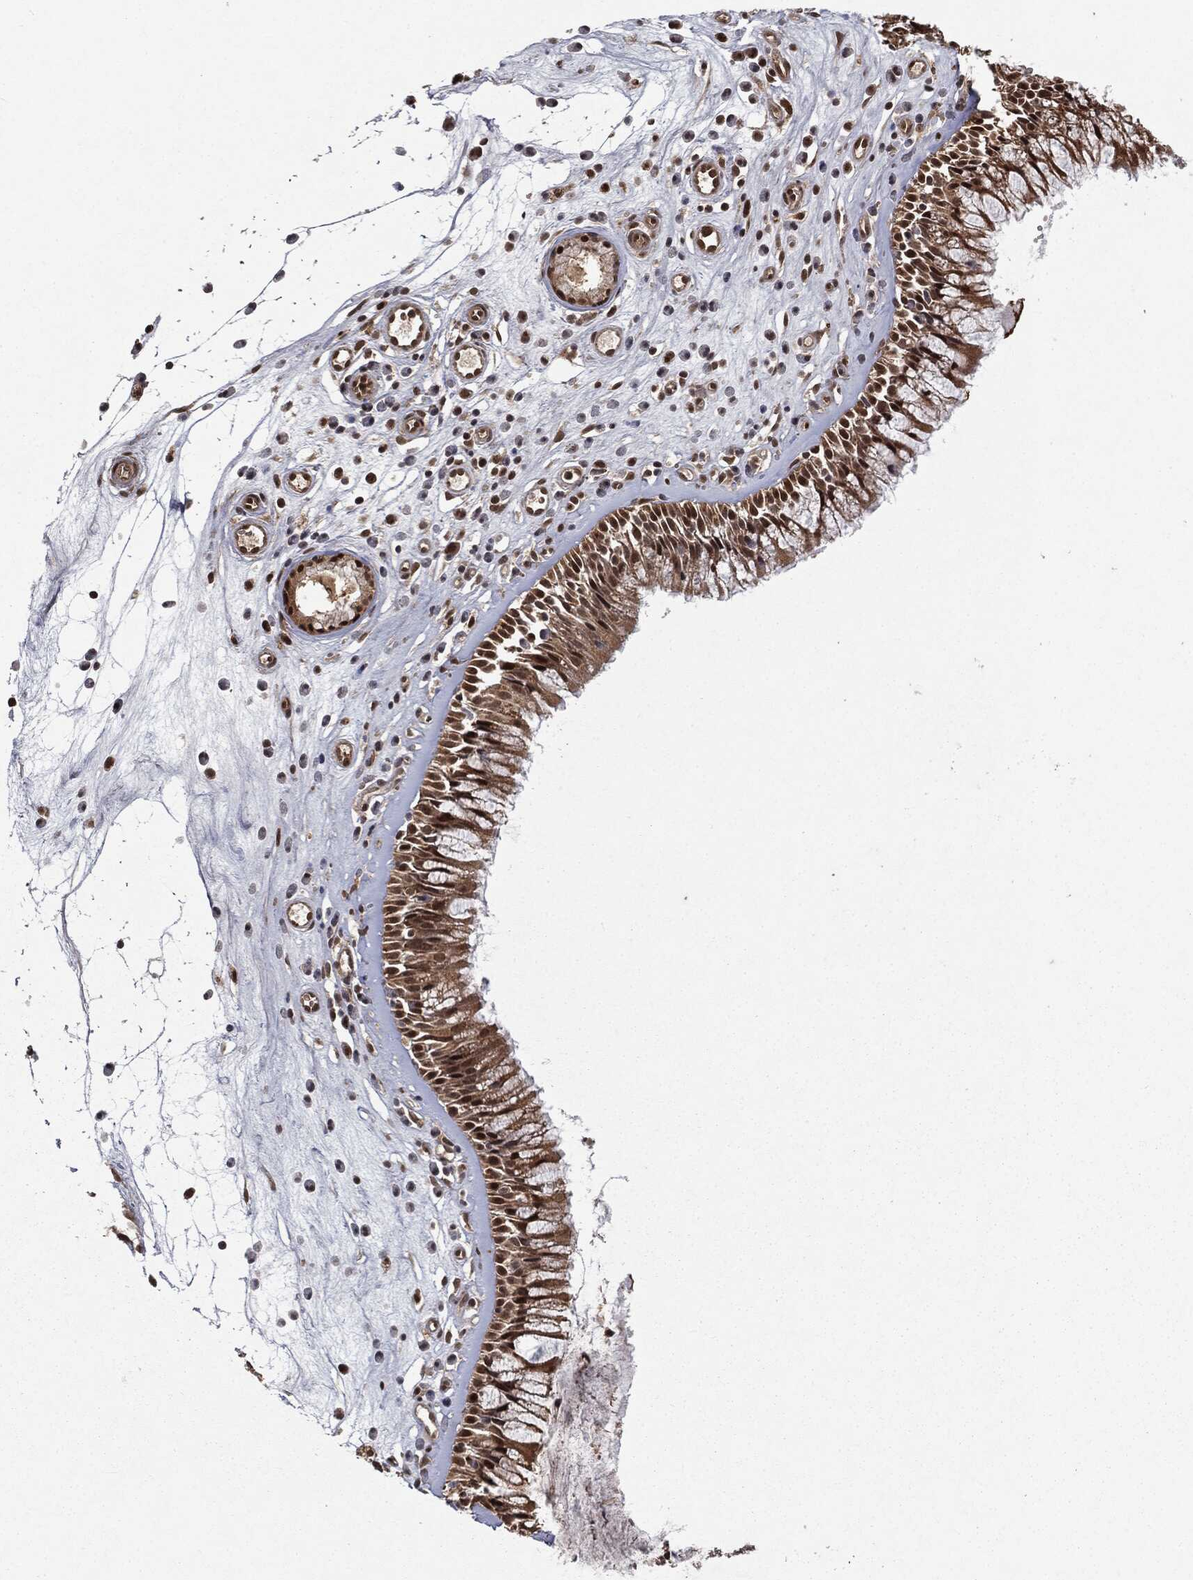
{"staining": {"intensity": "strong", "quantity": ">75%", "location": "cytoplasmic/membranous,nuclear"}, "tissue": "nasopharynx", "cell_type": "Respiratory epithelial cells", "image_type": "normal", "snomed": [{"axis": "morphology", "description": "Normal tissue, NOS"}, {"axis": "topography", "description": "Nasopharynx"}], "caption": "Respiratory epithelial cells reveal high levels of strong cytoplasmic/membranous,nuclear staining in approximately >75% of cells in normal nasopharynx. The staining was performed using DAB, with brown indicating positive protein expression. Nuclei are stained blue with hematoxylin.", "gene": "ZNHIT6", "patient": {"sex": "male", "age": 57}}